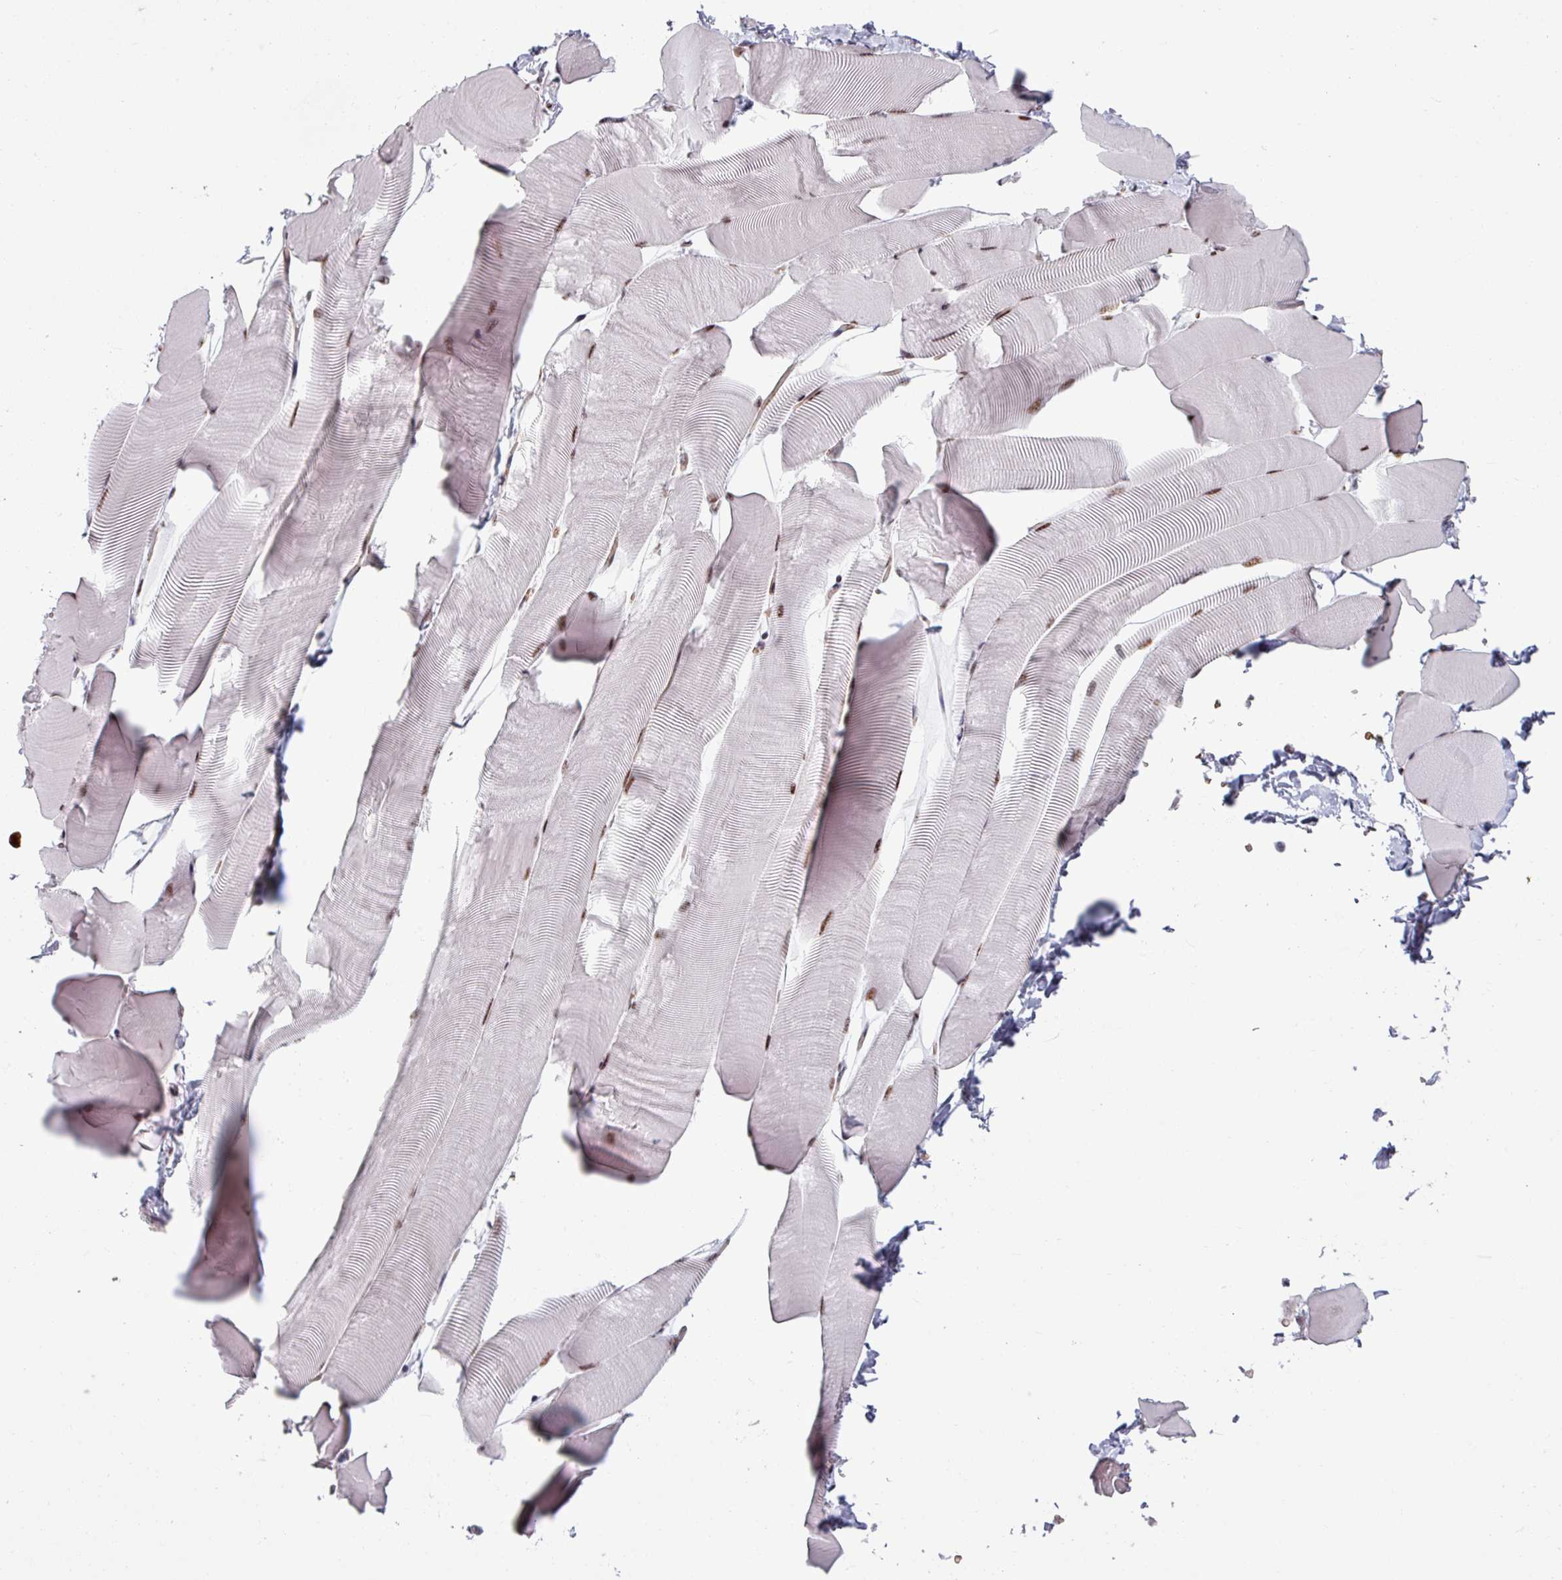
{"staining": {"intensity": "moderate", "quantity": "25%-75%", "location": "nuclear"}, "tissue": "skeletal muscle", "cell_type": "Myocytes", "image_type": "normal", "snomed": [{"axis": "morphology", "description": "Normal tissue, NOS"}, {"axis": "topography", "description": "Skeletal muscle"}], "caption": "A brown stain labels moderate nuclear expression of a protein in myocytes of benign skeletal muscle.", "gene": "NCOR1", "patient": {"sex": "male", "age": 25}}